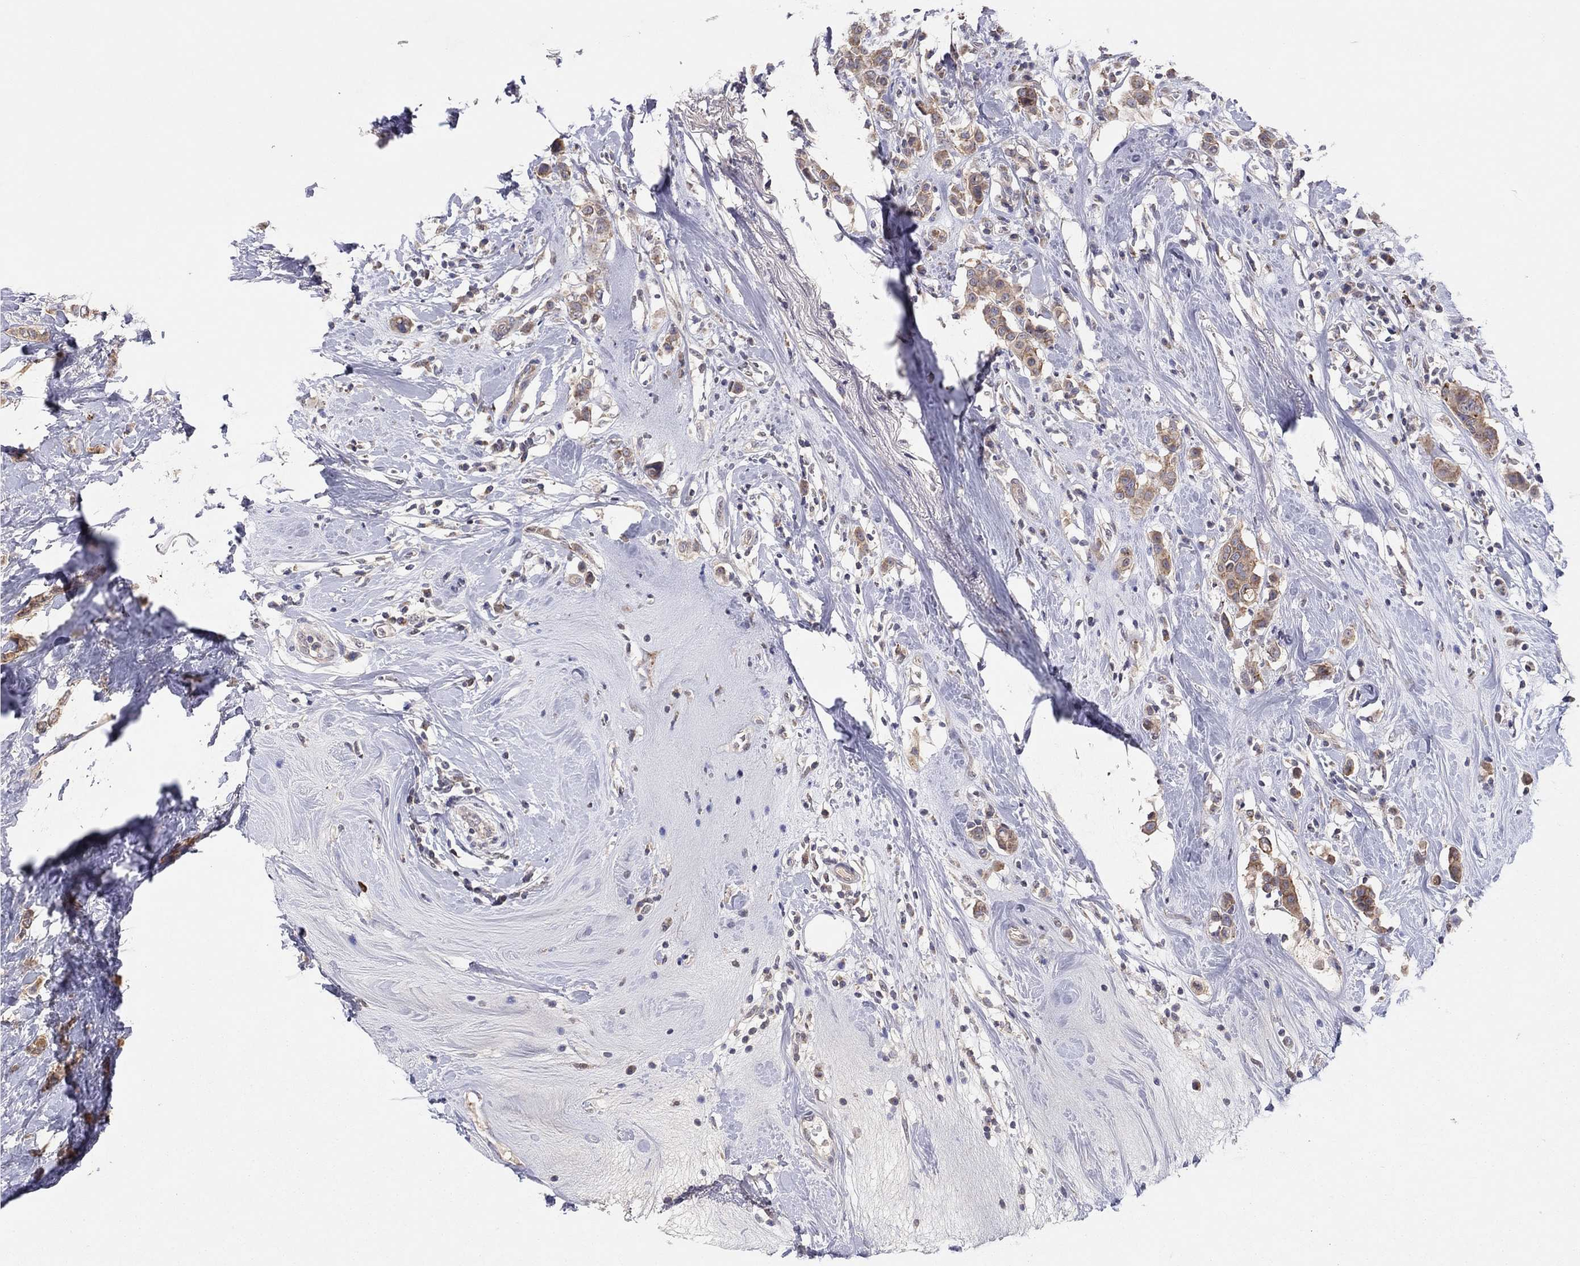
{"staining": {"intensity": "moderate", "quantity": "25%-75%", "location": "cytoplasmic/membranous"}, "tissue": "breast cancer", "cell_type": "Tumor cells", "image_type": "cancer", "snomed": [{"axis": "morphology", "description": "Duct carcinoma"}, {"axis": "topography", "description": "Breast"}], "caption": "Breast invasive ductal carcinoma was stained to show a protein in brown. There is medium levels of moderate cytoplasmic/membranous staining in about 25%-75% of tumor cells.", "gene": "CRACDL", "patient": {"sex": "female", "age": 27}}